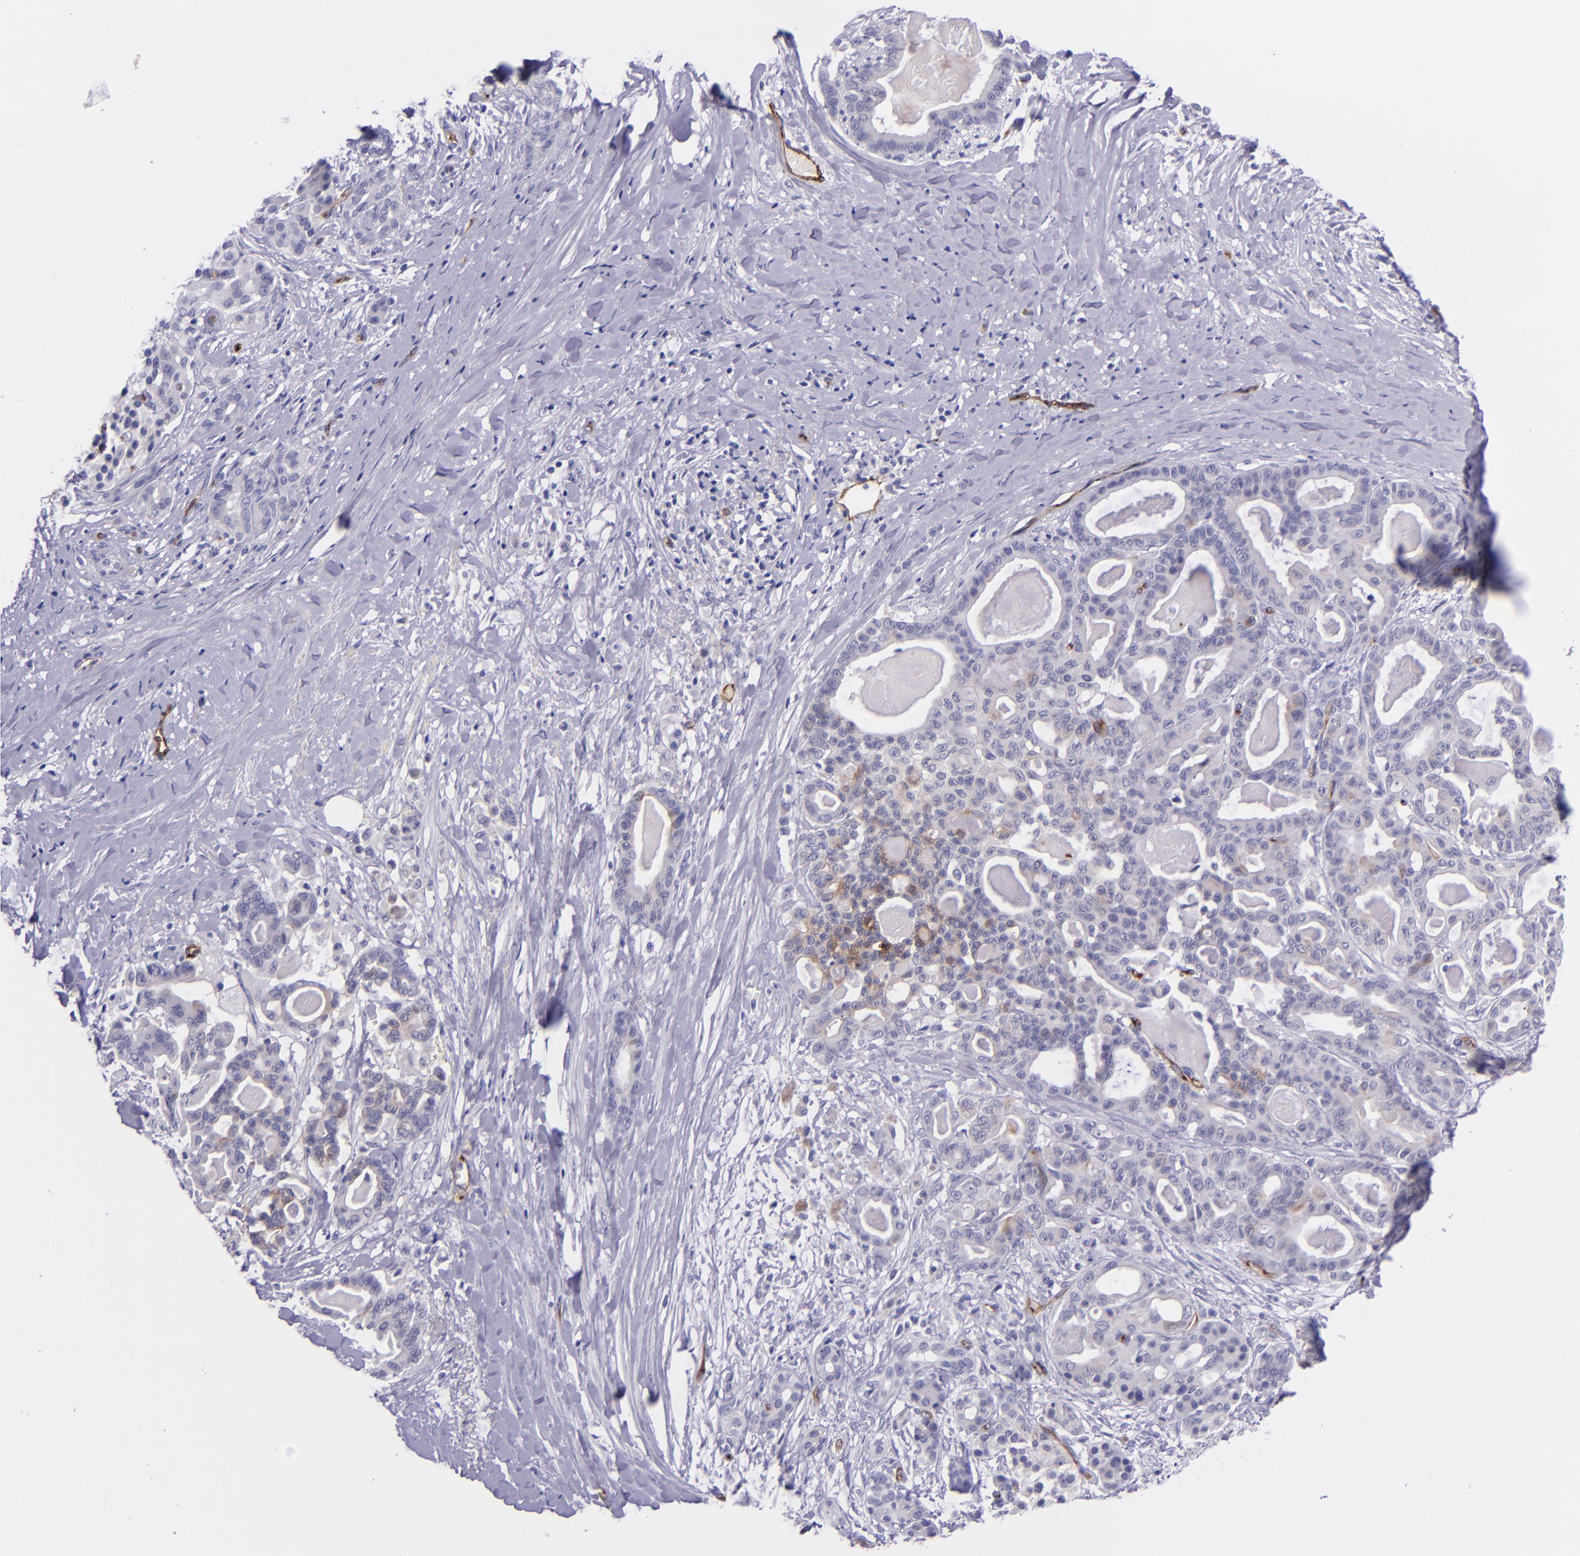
{"staining": {"intensity": "negative", "quantity": "none", "location": "none"}, "tissue": "pancreatic cancer", "cell_type": "Tumor cells", "image_type": "cancer", "snomed": [{"axis": "morphology", "description": "Adenocarcinoma, NOS"}, {"axis": "topography", "description": "Pancreas"}], "caption": "A micrograph of human adenocarcinoma (pancreatic) is negative for staining in tumor cells. Brightfield microscopy of immunohistochemistry (IHC) stained with DAB (brown) and hematoxylin (blue), captured at high magnification.", "gene": "NOS3", "patient": {"sex": "male", "age": 63}}